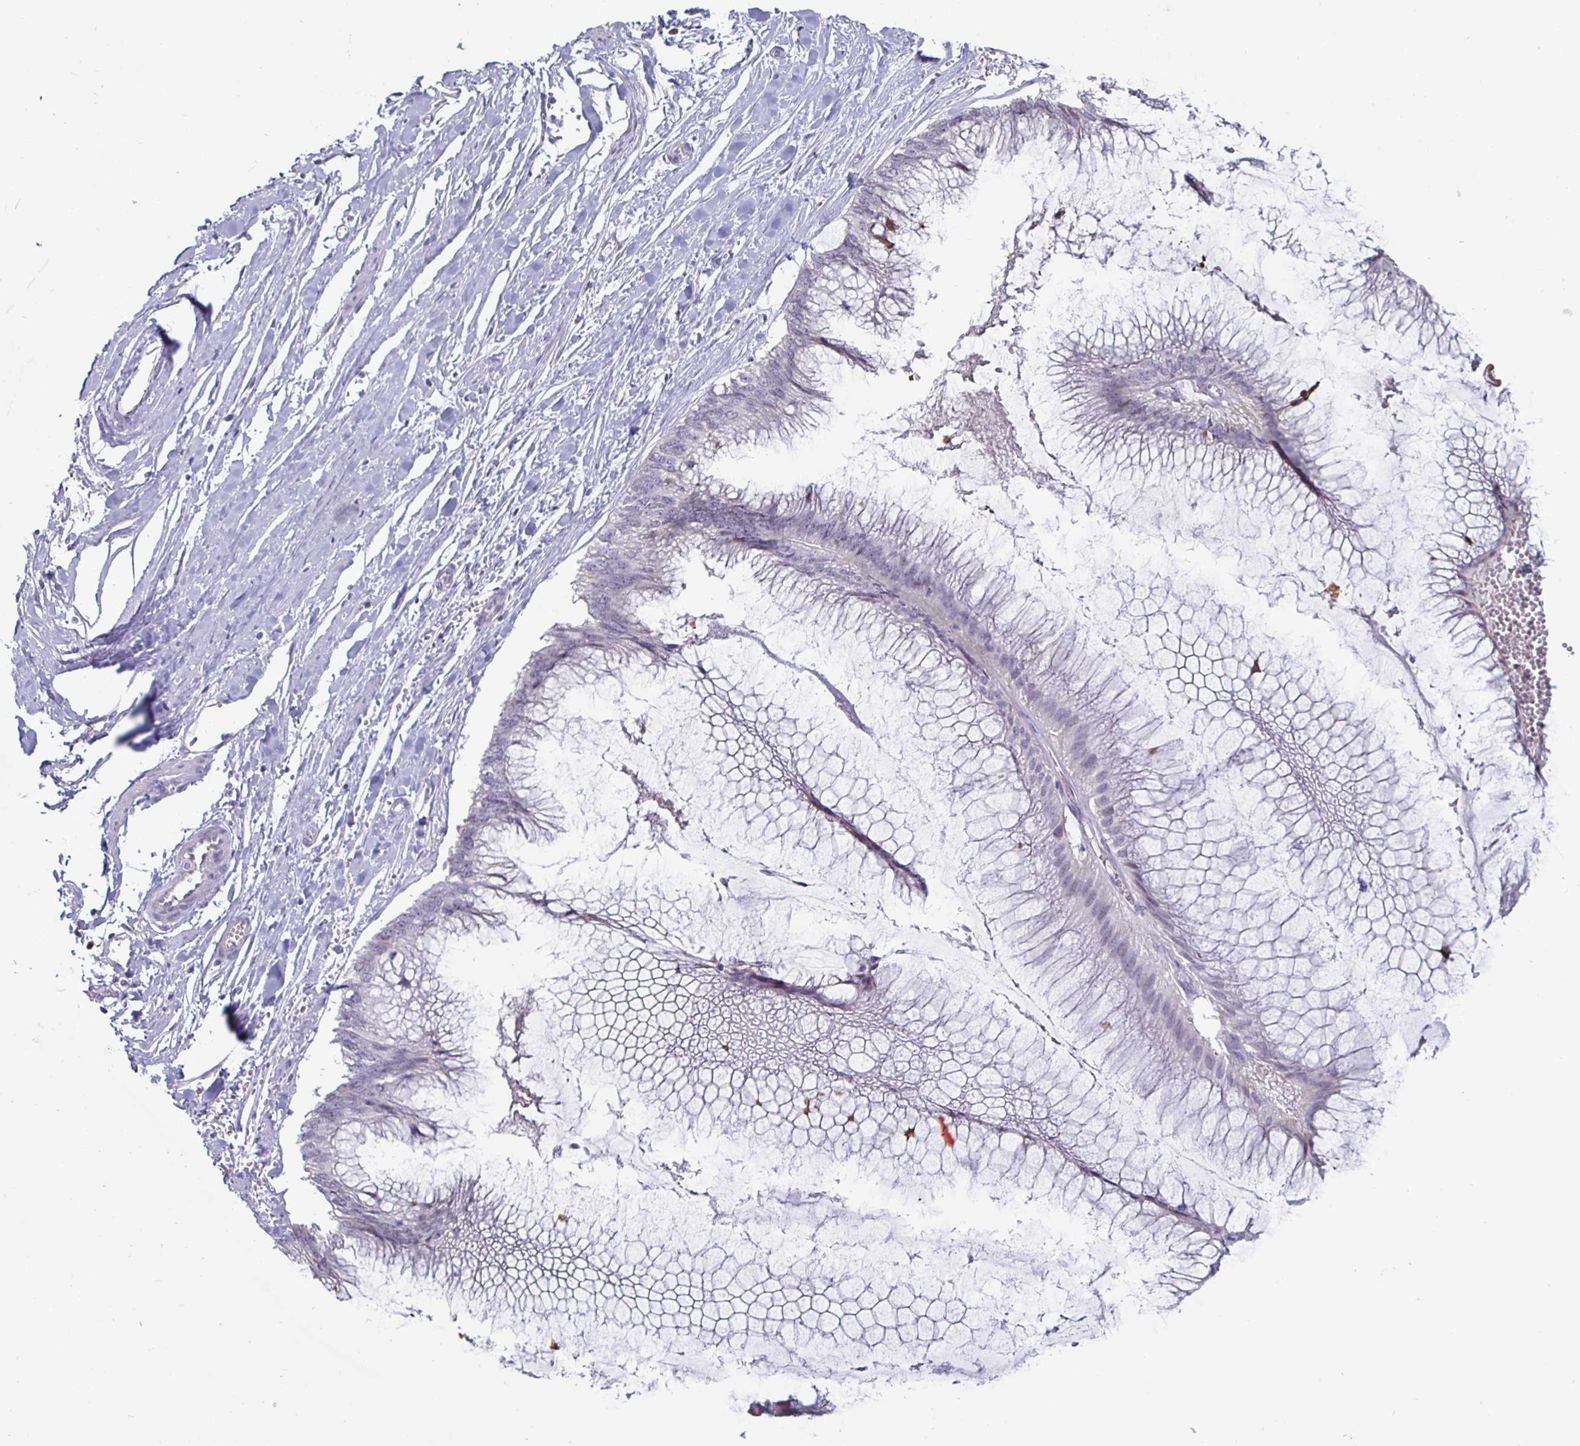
{"staining": {"intensity": "negative", "quantity": "none", "location": "none"}, "tissue": "ovarian cancer", "cell_type": "Tumor cells", "image_type": "cancer", "snomed": [{"axis": "morphology", "description": "Cystadenocarcinoma, mucinous, NOS"}, {"axis": "topography", "description": "Ovary"}], "caption": "Immunohistochemistry (IHC) micrograph of neoplastic tissue: human ovarian cancer stained with DAB (3,3'-diaminobenzidine) reveals no significant protein expression in tumor cells. (DAB IHC, high magnification).", "gene": "OOSP2", "patient": {"sex": "female", "age": 44}}